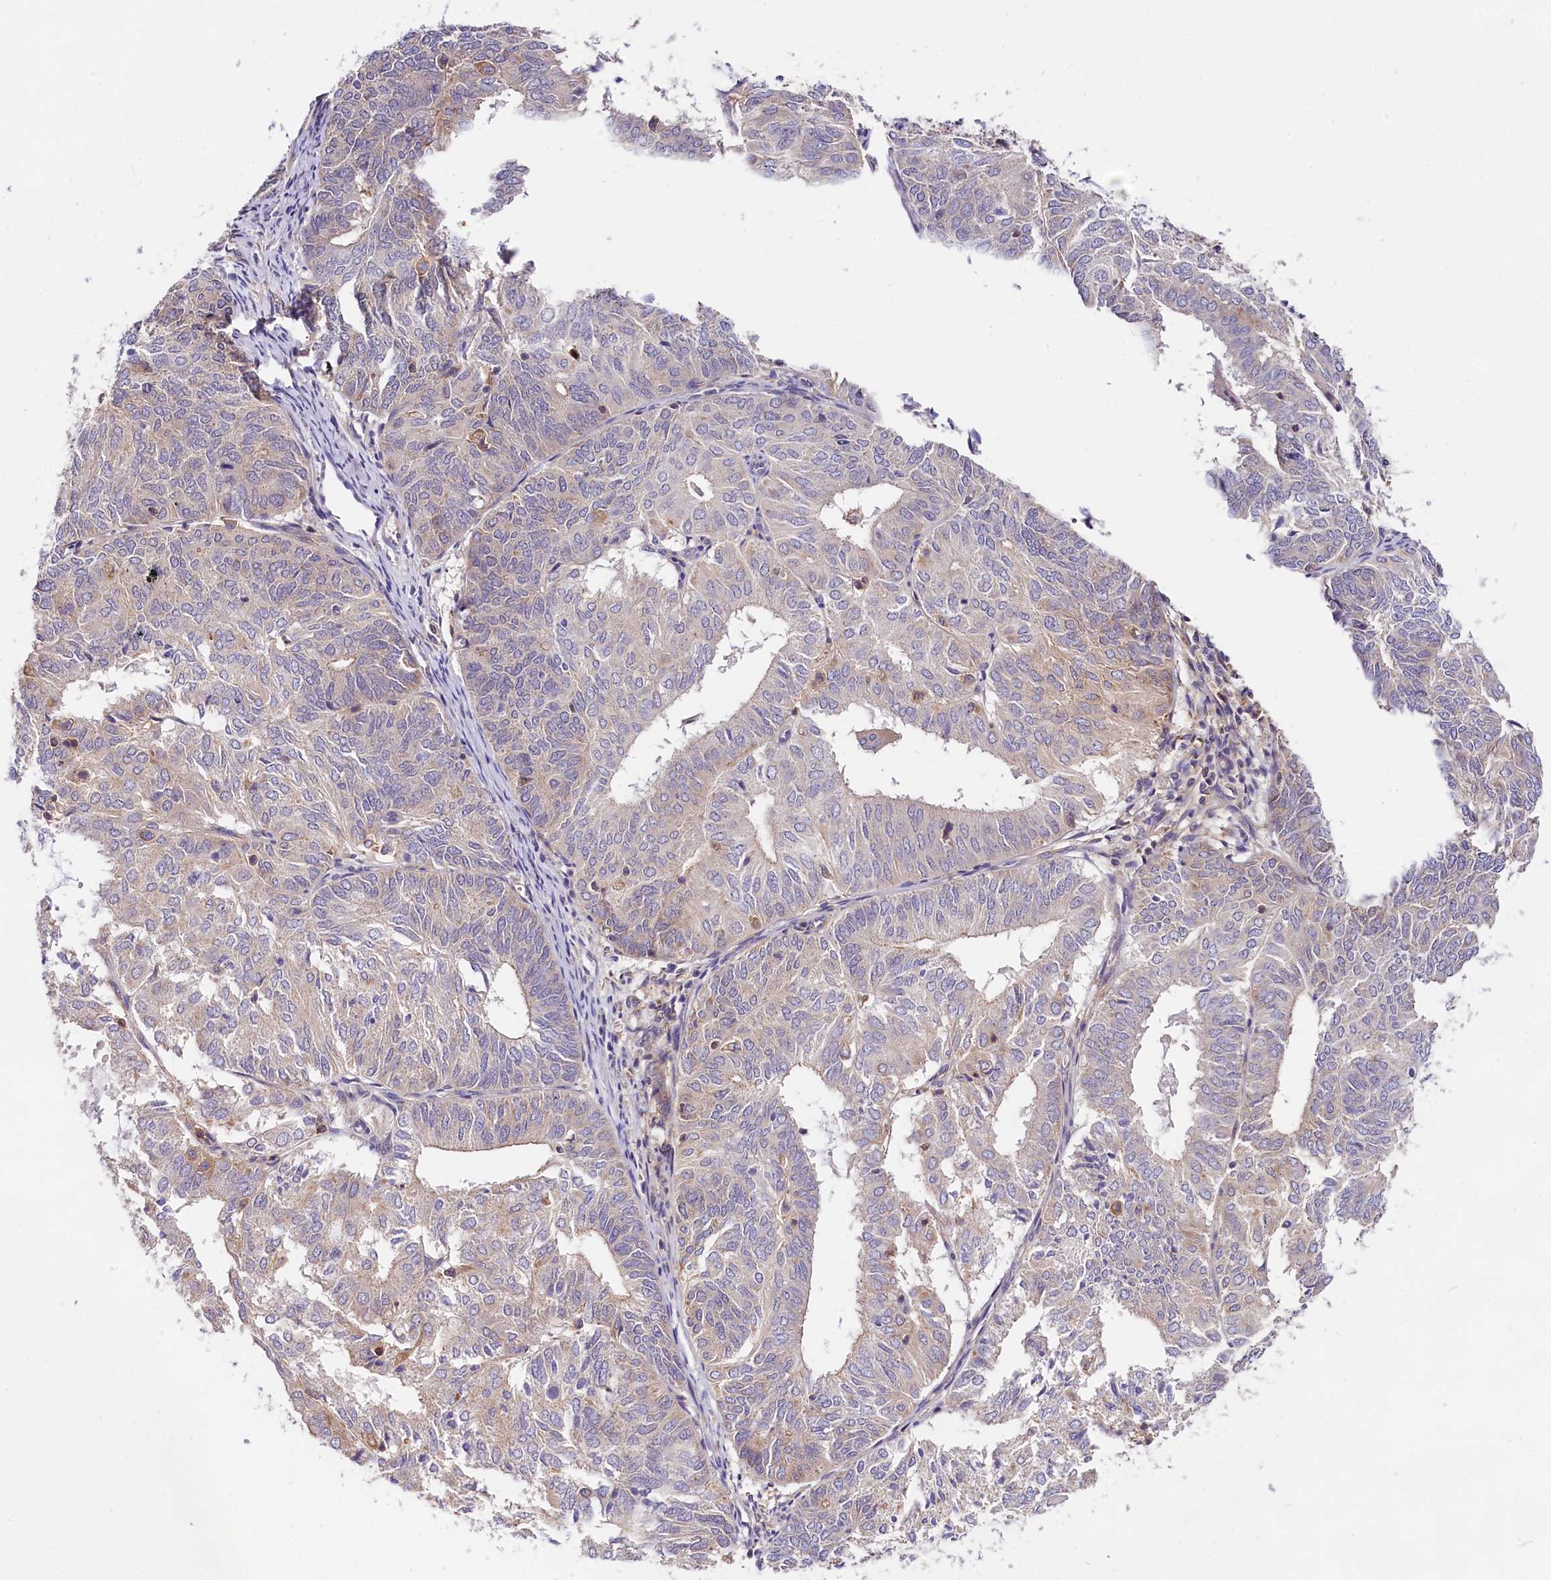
{"staining": {"intensity": "negative", "quantity": "none", "location": "none"}, "tissue": "endometrial cancer", "cell_type": "Tumor cells", "image_type": "cancer", "snomed": [{"axis": "morphology", "description": "Adenocarcinoma, NOS"}, {"axis": "topography", "description": "Uterus"}], "caption": "IHC of endometrial cancer (adenocarcinoma) exhibits no staining in tumor cells.", "gene": "OAS3", "patient": {"sex": "female", "age": 60}}